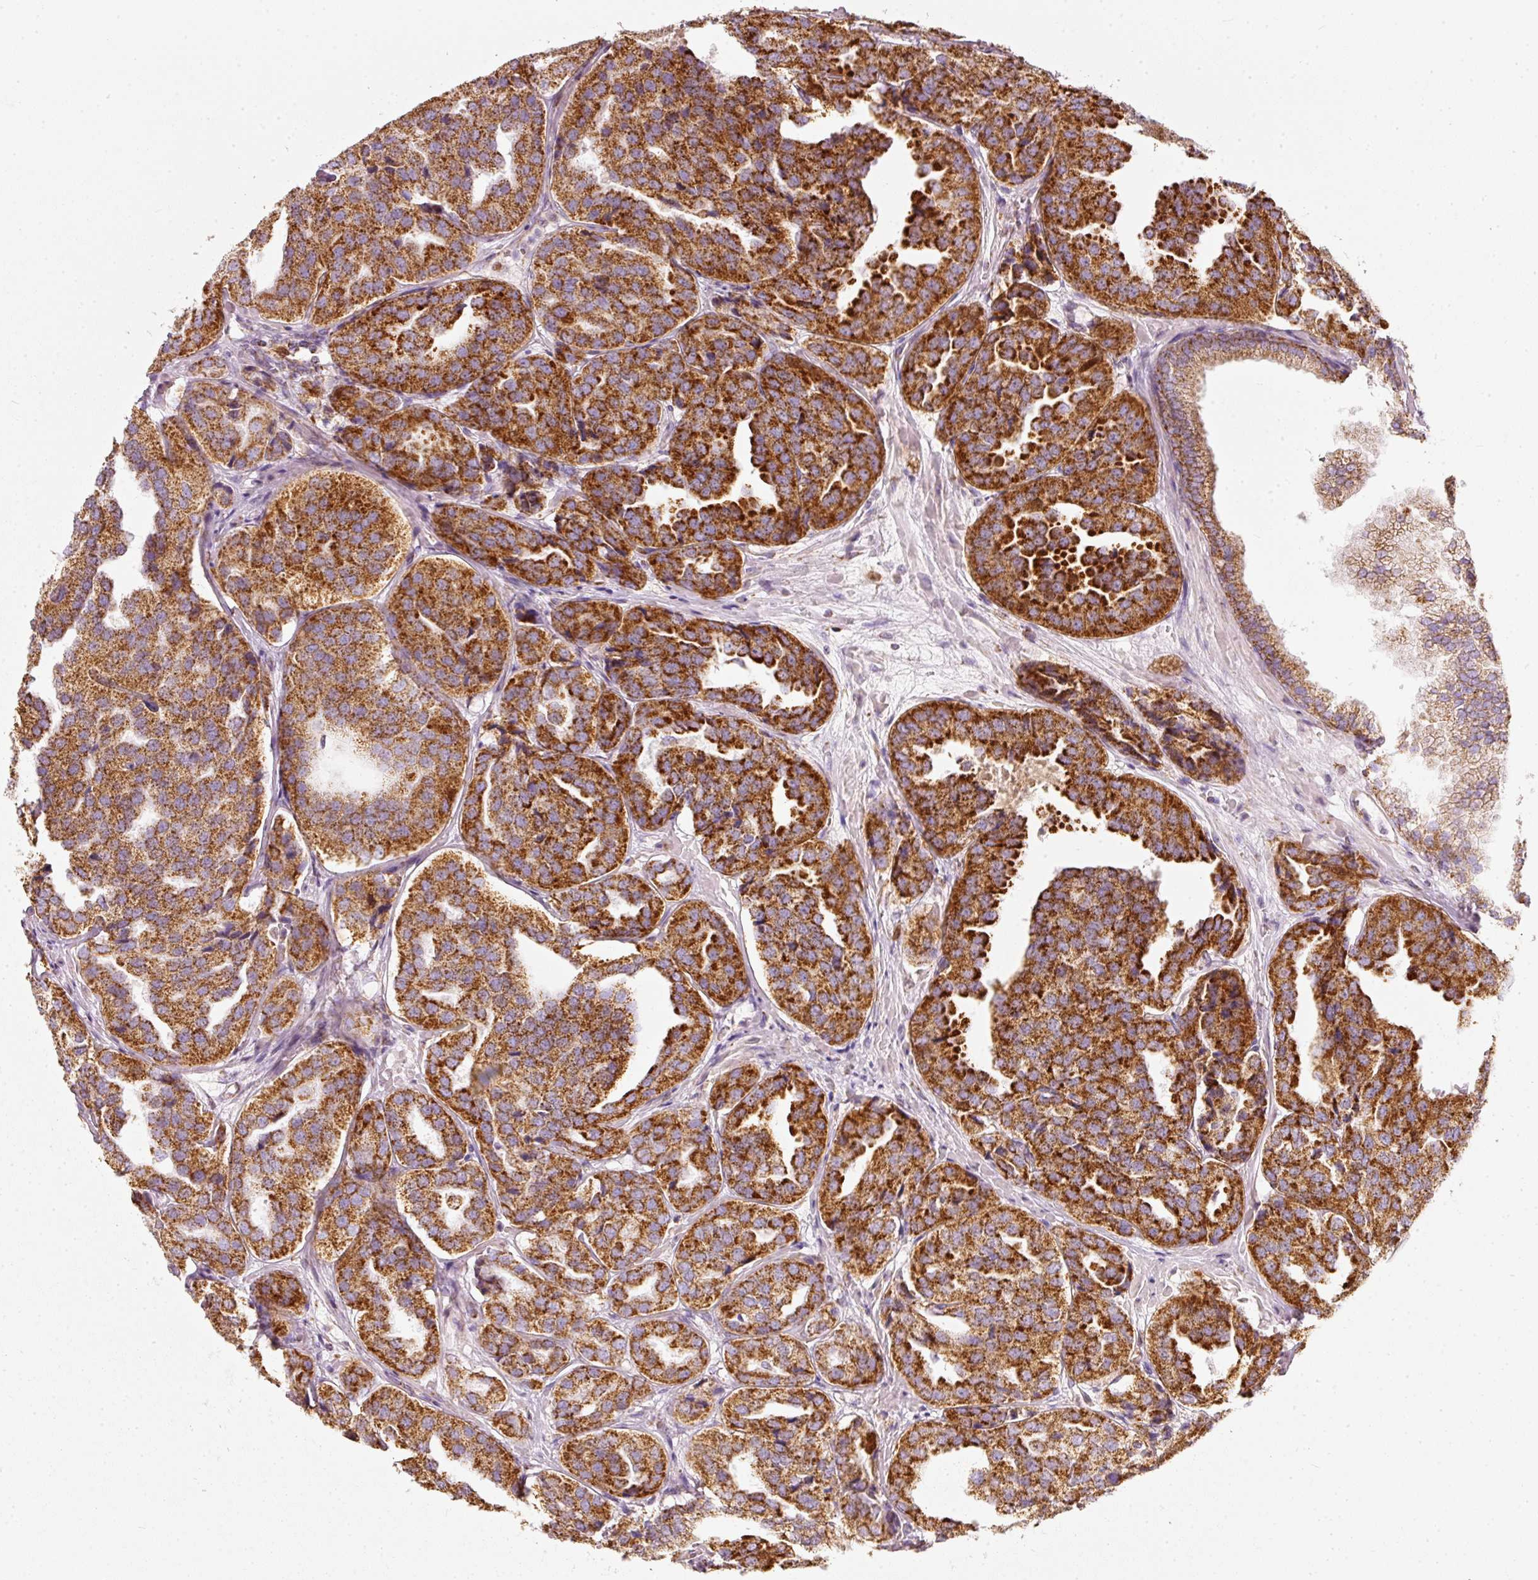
{"staining": {"intensity": "strong", "quantity": ">75%", "location": "cytoplasmic/membranous,nuclear"}, "tissue": "prostate cancer", "cell_type": "Tumor cells", "image_type": "cancer", "snomed": [{"axis": "morphology", "description": "Adenocarcinoma, High grade"}, {"axis": "topography", "description": "Prostate"}], "caption": "Tumor cells reveal high levels of strong cytoplasmic/membranous and nuclear expression in approximately >75% of cells in human prostate adenocarcinoma (high-grade).", "gene": "DUT", "patient": {"sex": "male", "age": 63}}